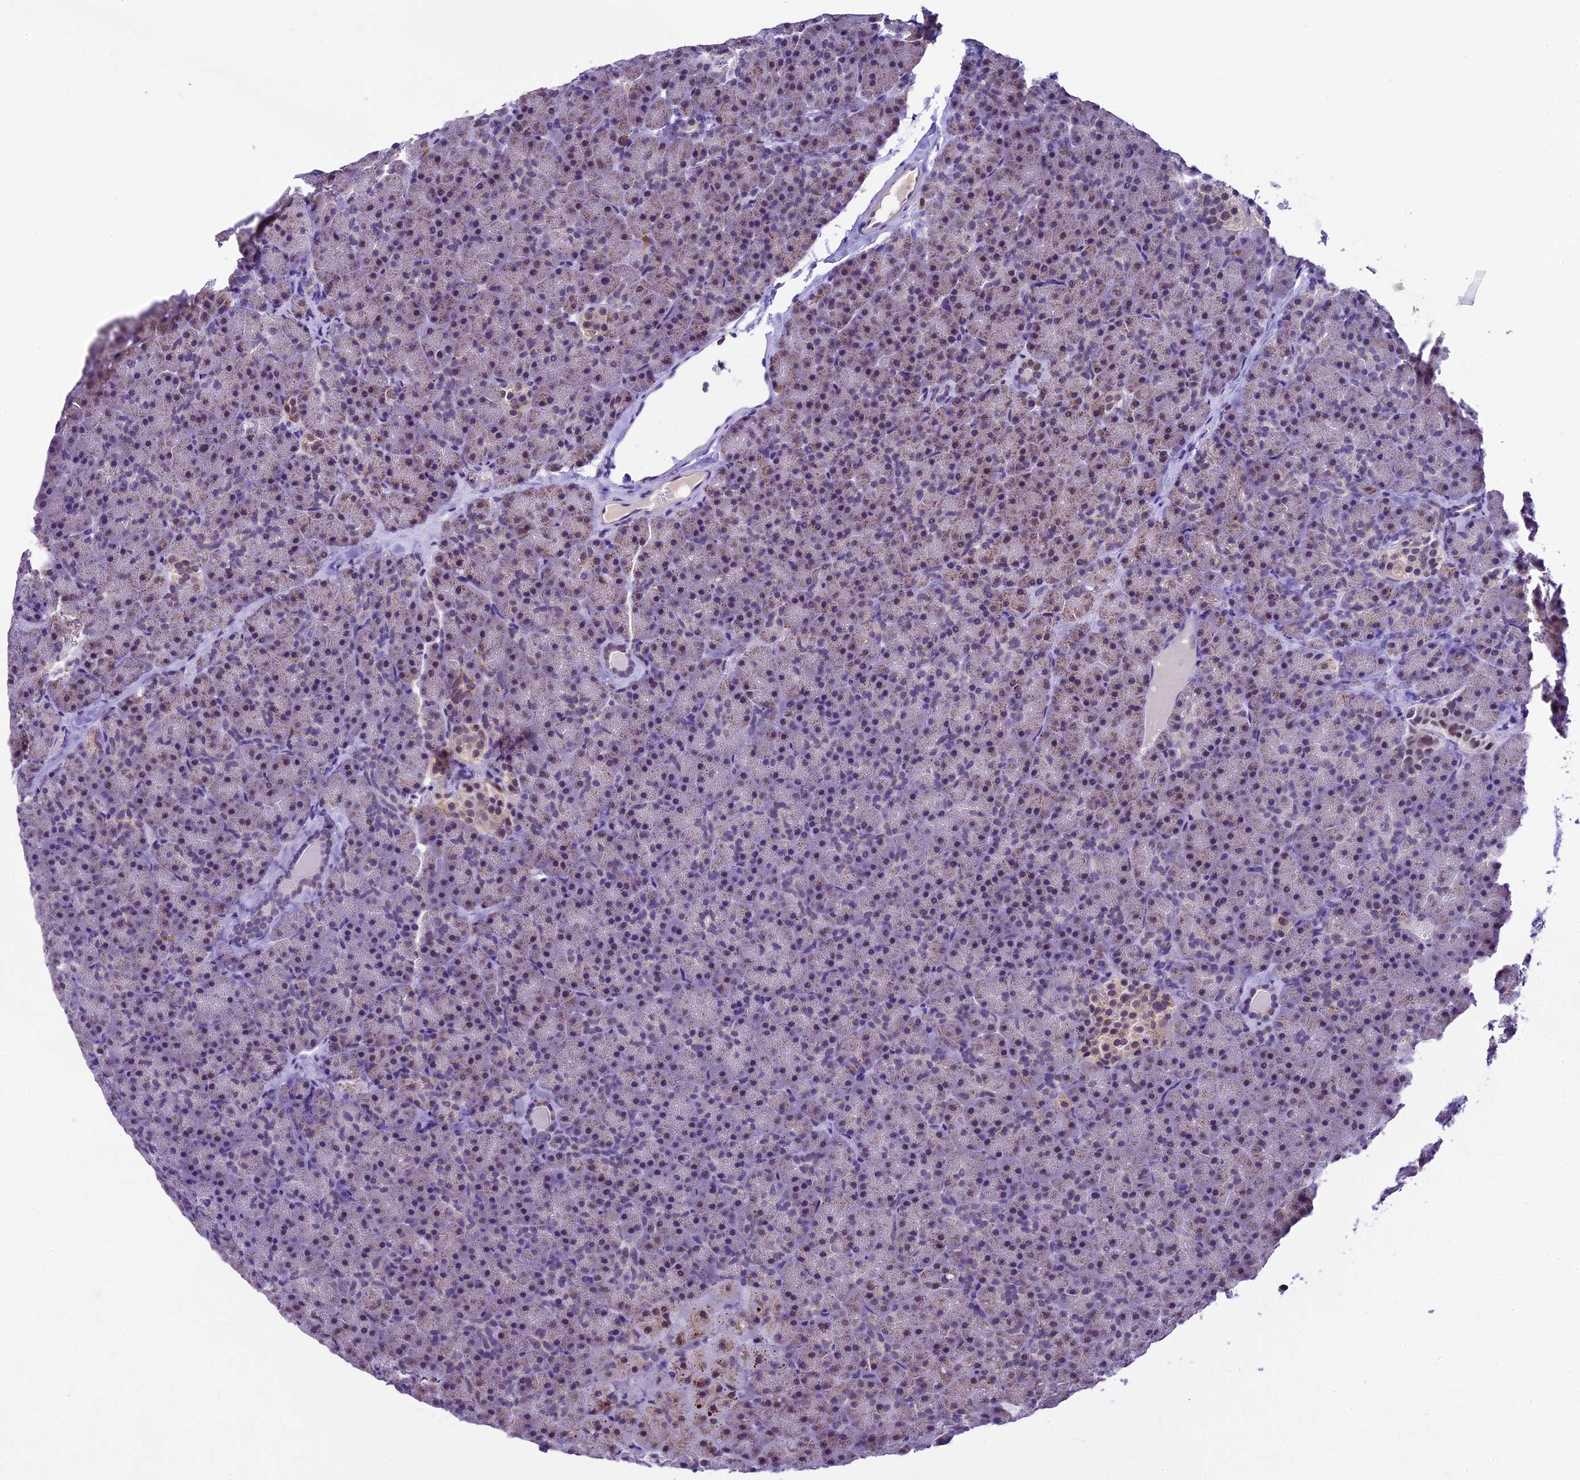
{"staining": {"intensity": "moderate", "quantity": "25%-75%", "location": "cytoplasmic/membranous,nuclear"}, "tissue": "pancreas", "cell_type": "Exocrine glandular cells", "image_type": "normal", "snomed": [{"axis": "morphology", "description": "Normal tissue, NOS"}, {"axis": "topography", "description": "Pancreas"}], "caption": "Benign pancreas exhibits moderate cytoplasmic/membranous,nuclear expression in about 25%-75% of exocrine glandular cells (brown staining indicates protein expression, while blue staining denotes nuclei)..", "gene": "CARS2", "patient": {"sex": "male", "age": 36}}